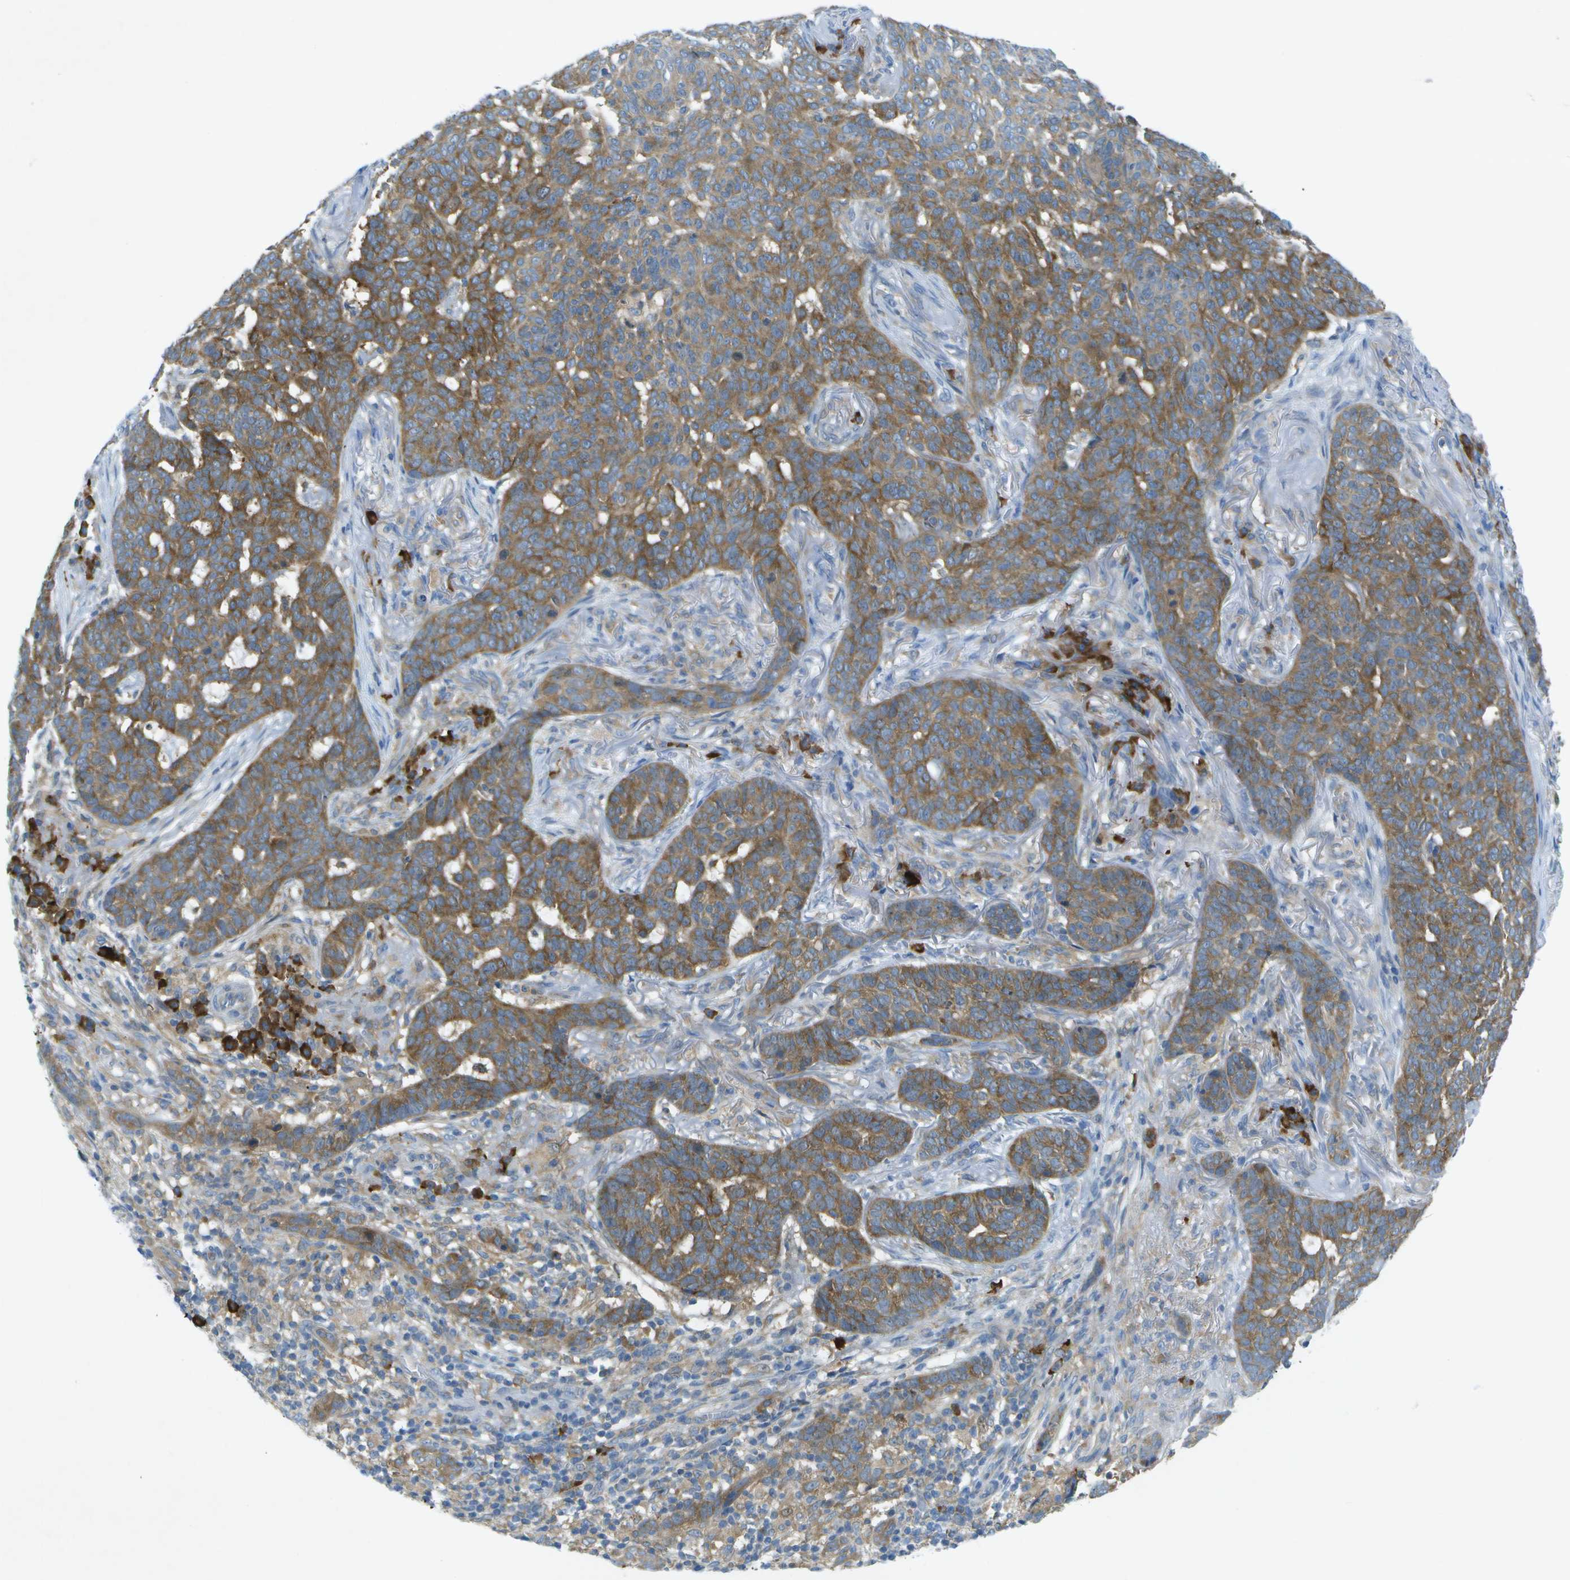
{"staining": {"intensity": "moderate", "quantity": ">75%", "location": "cytoplasmic/membranous"}, "tissue": "skin cancer", "cell_type": "Tumor cells", "image_type": "cancer", "snomed": [{"axis": "morphology", "description": "Basal cell carcinoma"}, {"axis": "topography", "description": "Skin"}], "caption": "Skin cancer stained with DAB (3,3'-diaminobenzidine) immunohistochemistry (IHC) reveals medium levels of moderate cytoplasmic/membranous expression in approximately >75% of tumor cells. The staining was performed using DAB, with brown indicating positive protein expression. Nuclei are stained blue with hematoxylin.", "gene": "WNK2", "patient": {"sex": "male", "age": 85}}